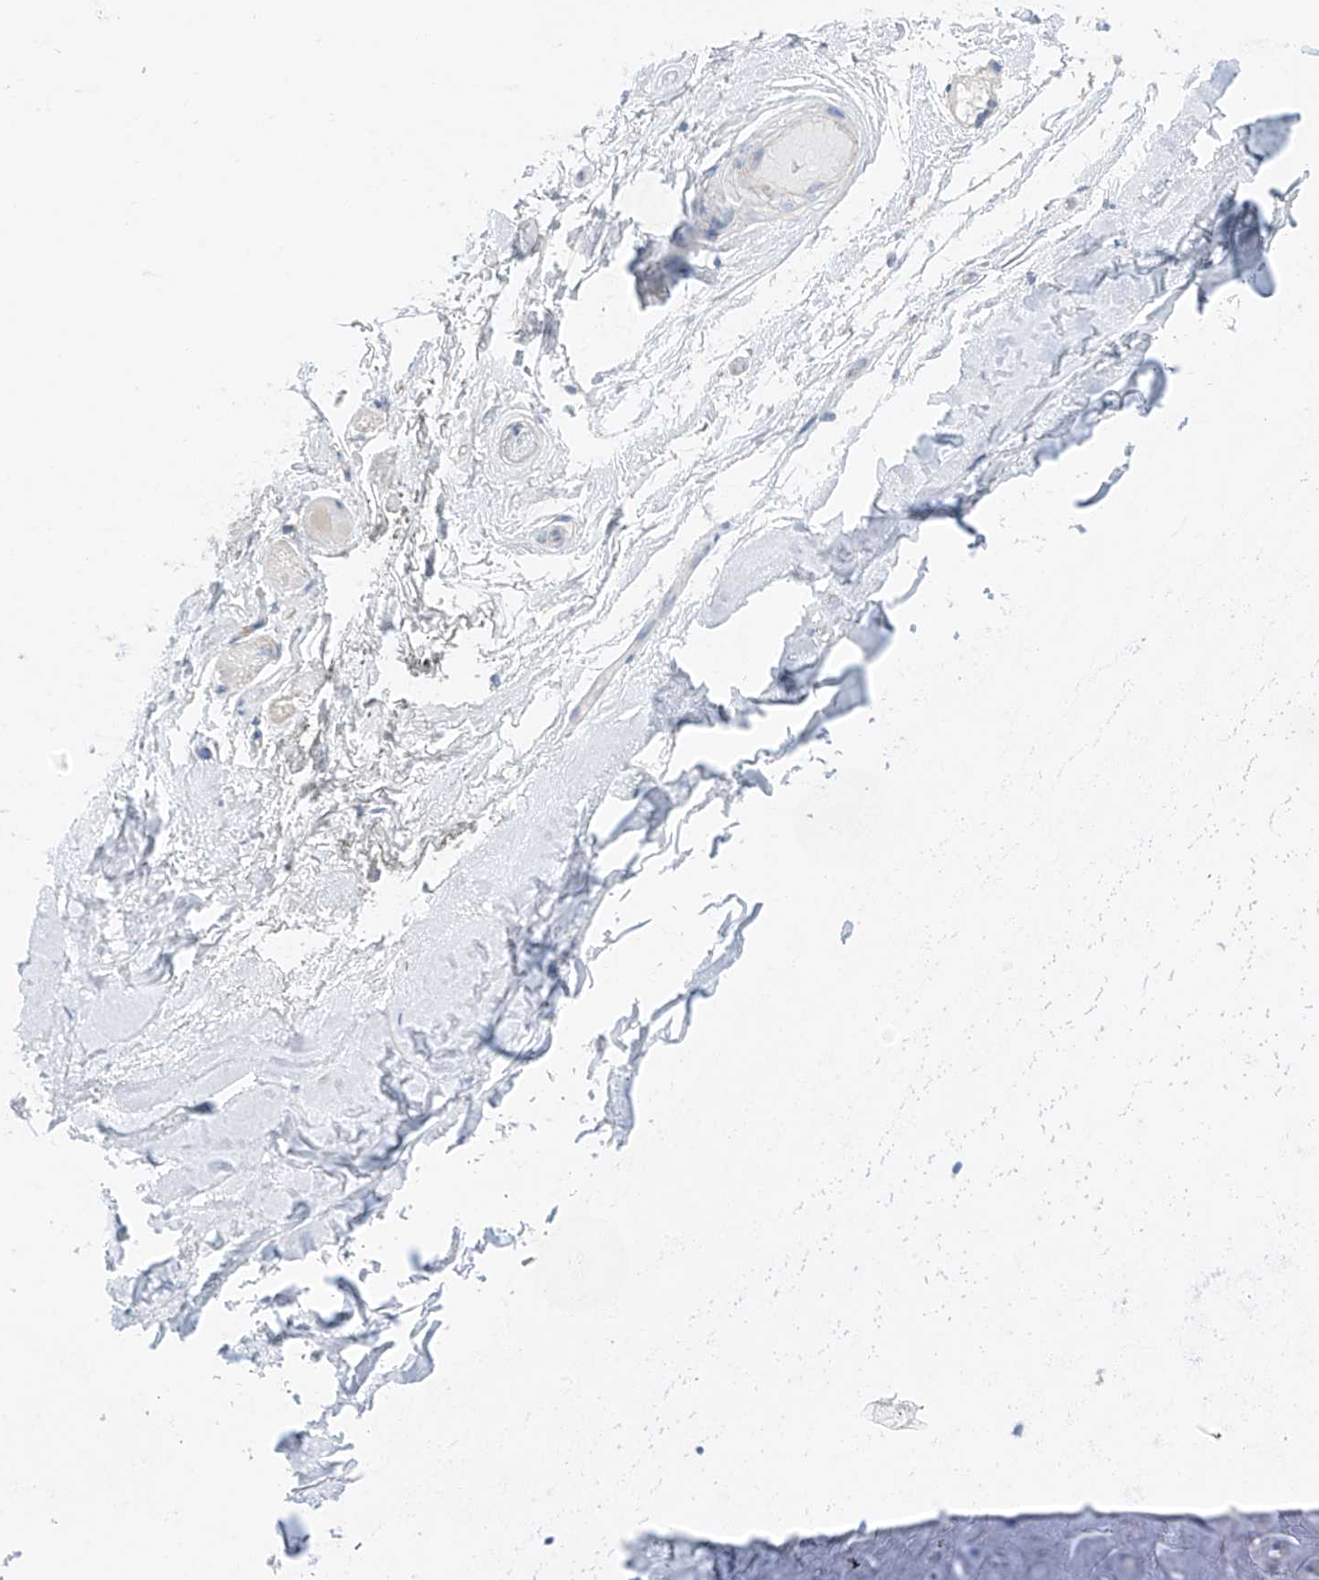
{"staining": {"intensity": "negative", "quantity": "none", "location": "none"}, "tissue": "adipose tissue", "cell_type": "Adipocytes", "image_type": "normal", "snomed": [{"axis": "morphology", "description": "Normal tissue, NOS"}, {"axis": "morphology", "description": "Basal cell carcinoma"}, {"axis": "topography", "description": "Skin"}], "caption": "Photomicrograph shows no significant protein positivity in adipocytes of unremarkable adipose tissue. Brightfield microscopy of immunohistochemistry (IHC) stained with DAB (3,3'-diaminobenzidine) (brown) and hematoxylin (blue), captured at high magnification.", "gene": "ITGA9", "patient": {"sex": "female", "age": 89}}